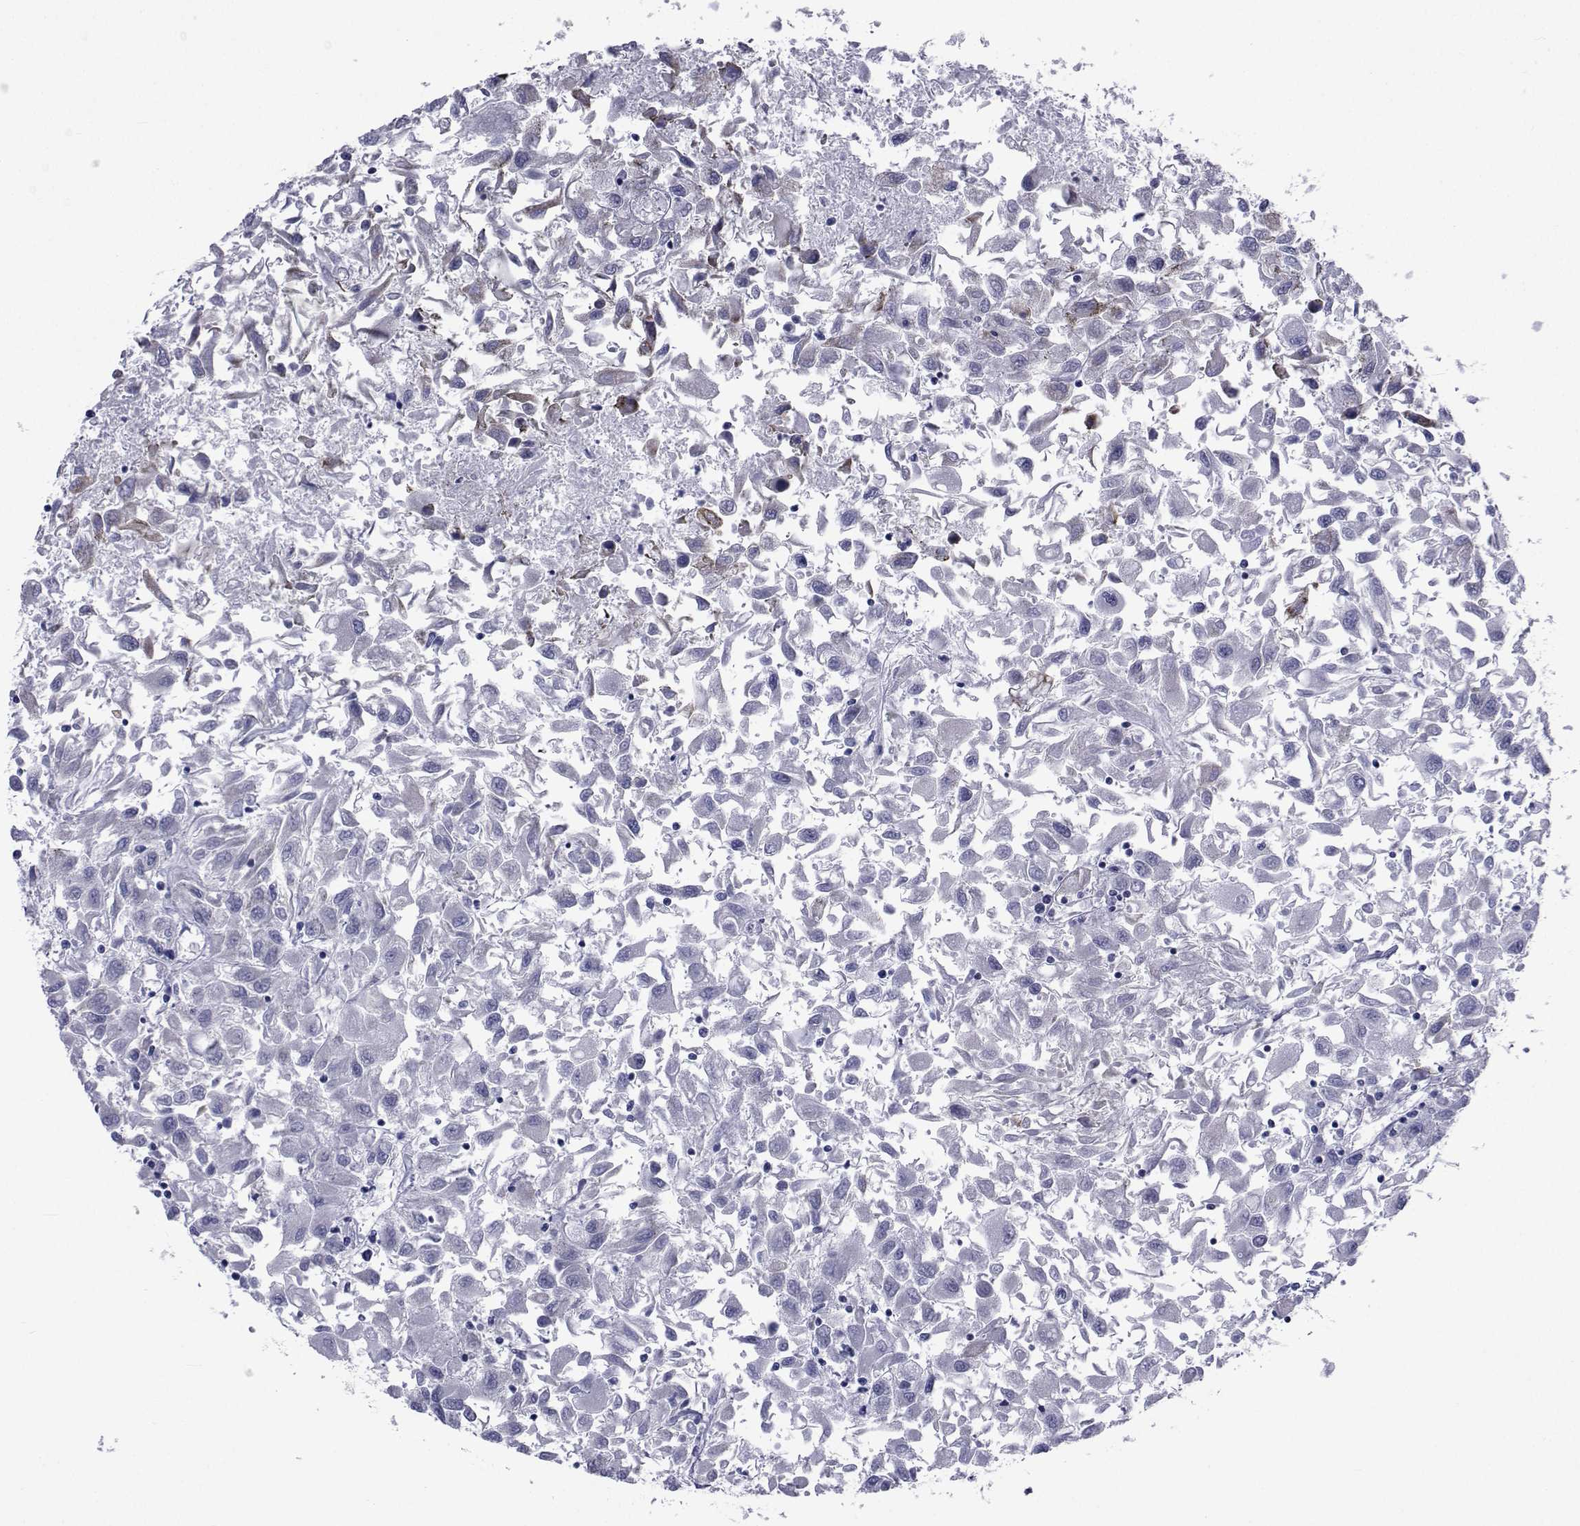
{"staining": {"intensity": "weak", "quantity": "<25%", "location": "cytoplasmic/membranous"}, "tissue": "renal cancer", "cell_type": "Tumor cells", "image_type": "cancer", "snomed": [{"axis": "morphology", "description": "Adenocarcinoma, NOS"}, {"axis": "topography", "description": "Kidney"}], "caption": "A high-resolution photomicrograph shows IHC staining of adenocarcinoma (renal), which reveals no significant expression in tumor cells.", "gene": "ROPN1", "patient": {"sex": "female", "age": 76}}